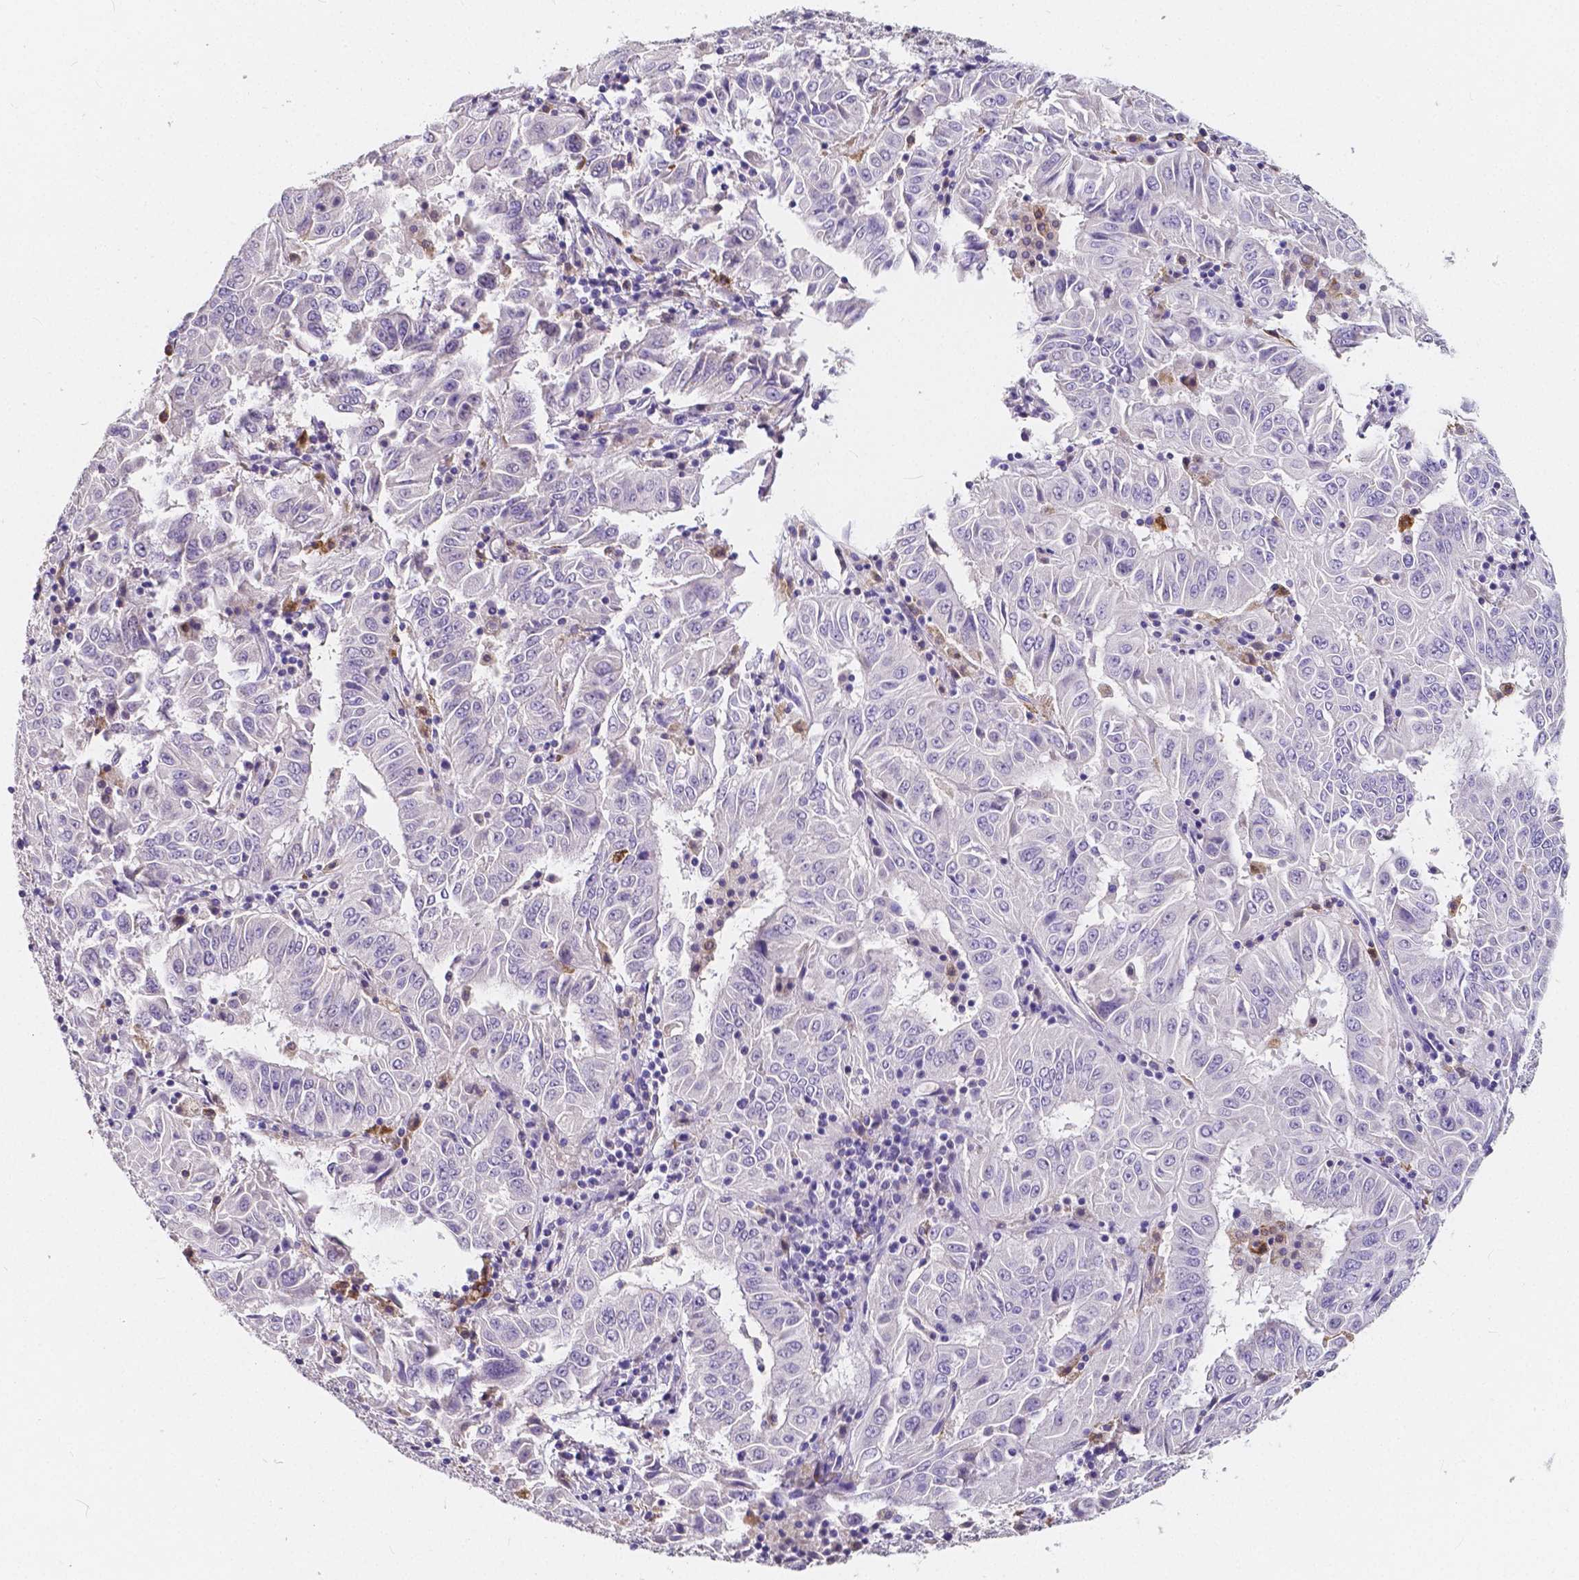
{"staining": {"intensity": "negative", "quantity": "none", "location": "none"}, "tissue": "pancreatic cancer", "cell_type": "Tumor cells", "image_type": "cancer", "snomed": [{"axis": "morphology", "description": "Adenocarcinoma, NOS"}, {"axis": "topography", "description": "Pancreas"}], "caption": "This is an immunohistochemistry (IHC) histopathology image of pancreatic cancer (adenocarcinoma). There is no expression in tumor cells.", "gene": "ACP5", "patient": {"sex": "male", "age": 63}}